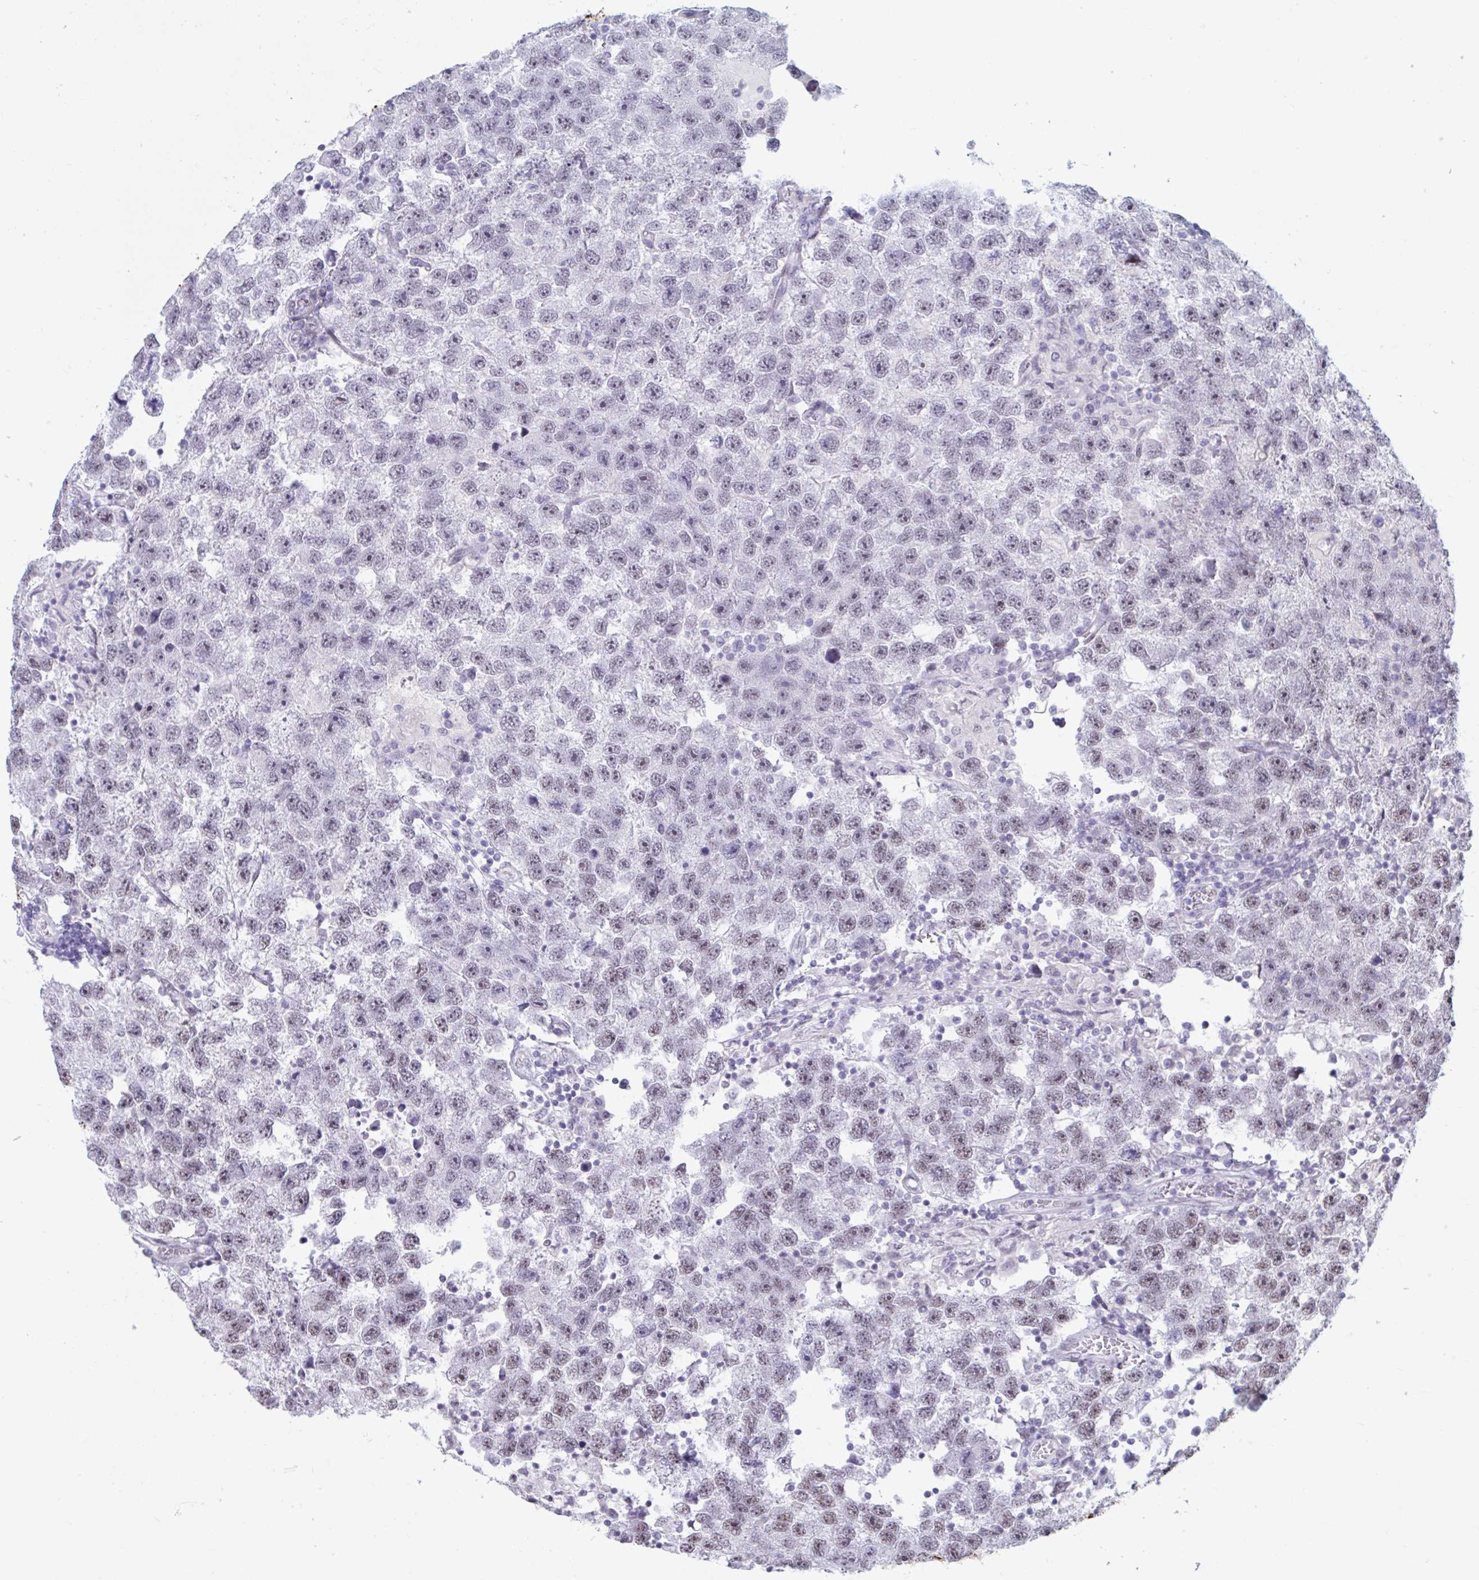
{"staining": {"intensity": "weak", "quantity": "25%-75%", "location": "nuclear"}, "tissue": "testis cancer", "cell_type": "Tumor cells", "image_type": "cancer", "snomed": [{"axis": "morphology", "description": "Seminoma, NOS"}, {"axis": "topography", "description": "Testis"}], "caption": "Testis cancer (seminoma) stained for a protein (brown) displays weak nuclear positive expression in approximately 25%-75% of tumor cells.", "gene": "HSD17B6", "patient": {"sex": "male", "age": 26}}